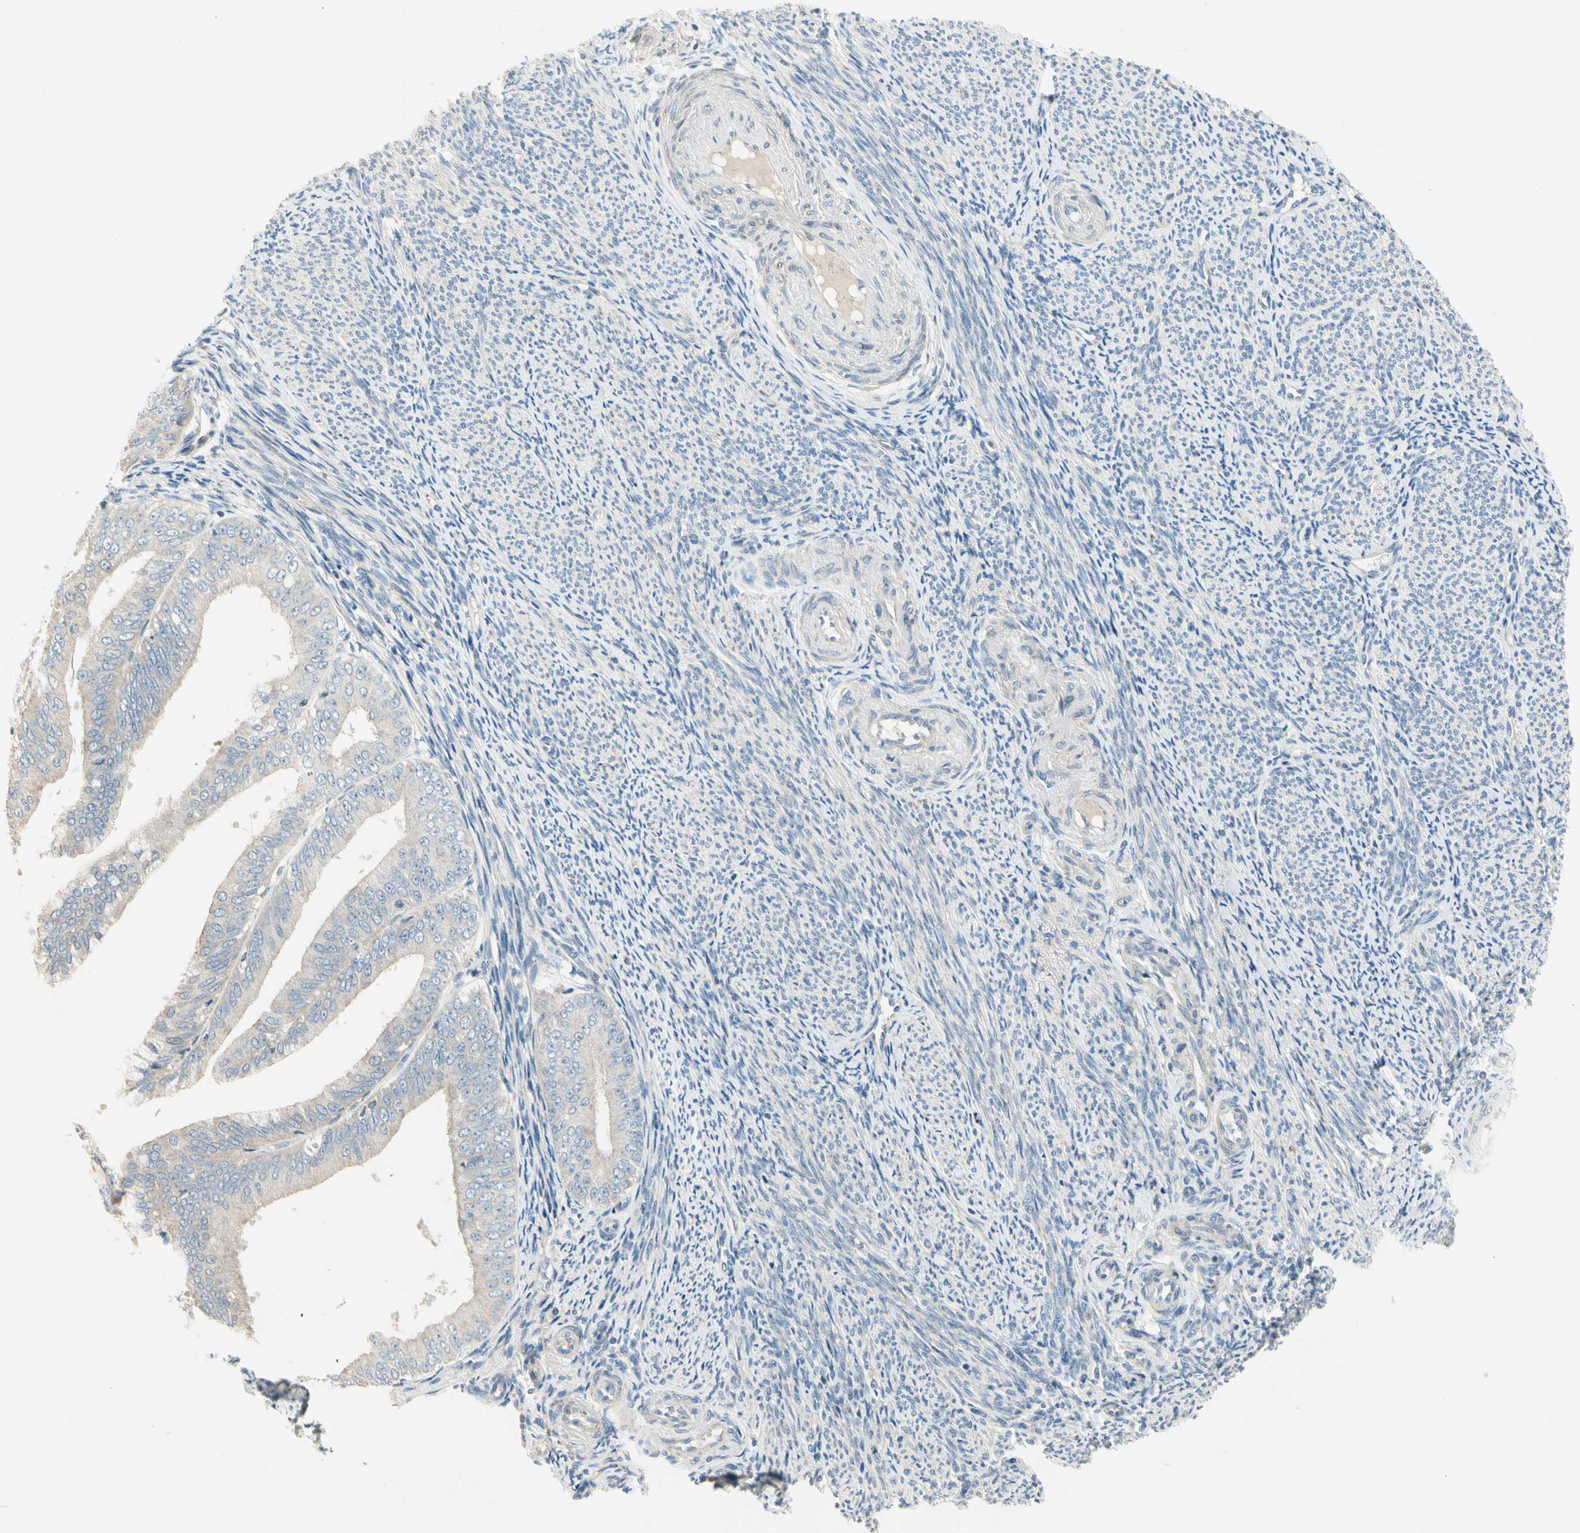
{"staining": {"intensity": "negative", "quantity": "none", "location": "none"}, "tissue": "endometrial cancer", "cell_type": "Tumor cells", "image_type": "cancer", "snomed": [{"axis": "morphology", "description": "Adenocarcinoma, NOS"}, {"axis": "topography", "description": "Endometrium"}], "caption": "Immunohistochemistry (IHC) histopathology image of neoplastic tissue: human adenocarcinoma (endometrial) stained with DAB (3,3'-diaminobenzidine) shows no significant protein expression in tumor cells.", "gene": "ADGRA3", "patient": {"sex": "female", "age": 63}}